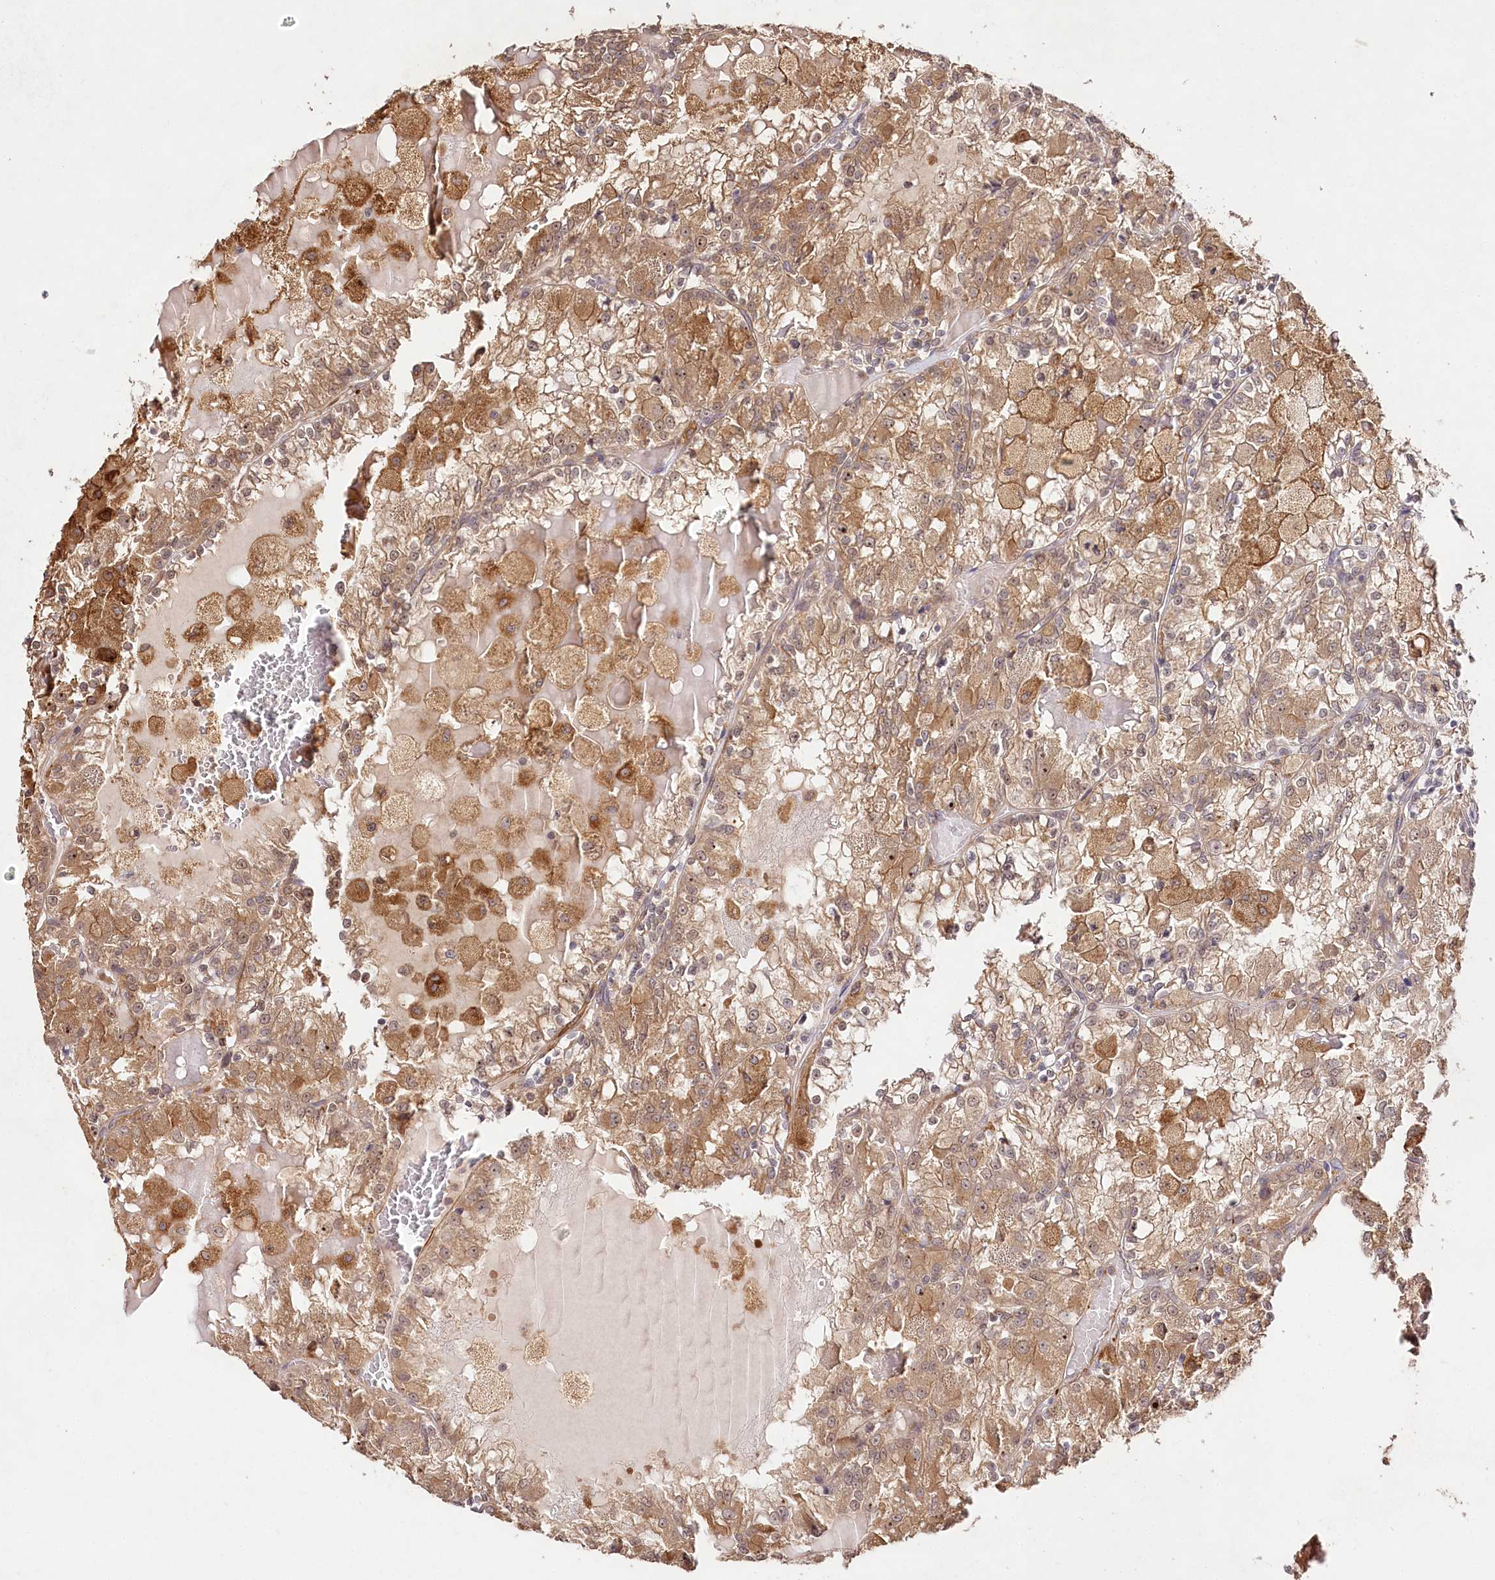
{"staining": {"intensity": "moderate", "quantity": ">75%", "location": "cytoplasmic/membranous"}, "tissue": "renal cancer", "cell_type": "Tumor cells", "image_type": "cancer", "snomed": [{"axis": "morphology", "description": "Adenocarcinoma, NOS"}, {"axis": "topography", "description": "Kidney"}], "caption": "Immunohistochemistry micrograph of neoplastic tissue: human renal cancer stained using immunohistochemistry (IHC) displays medium levels of moderate protein expression localized specifically in the cytoplasmic/membranous of tumor cells, appearing as a cytoplasmic/membranous brown color.", "gene": "DMXL1", "patient": {"sex": "female", "age": 56}}